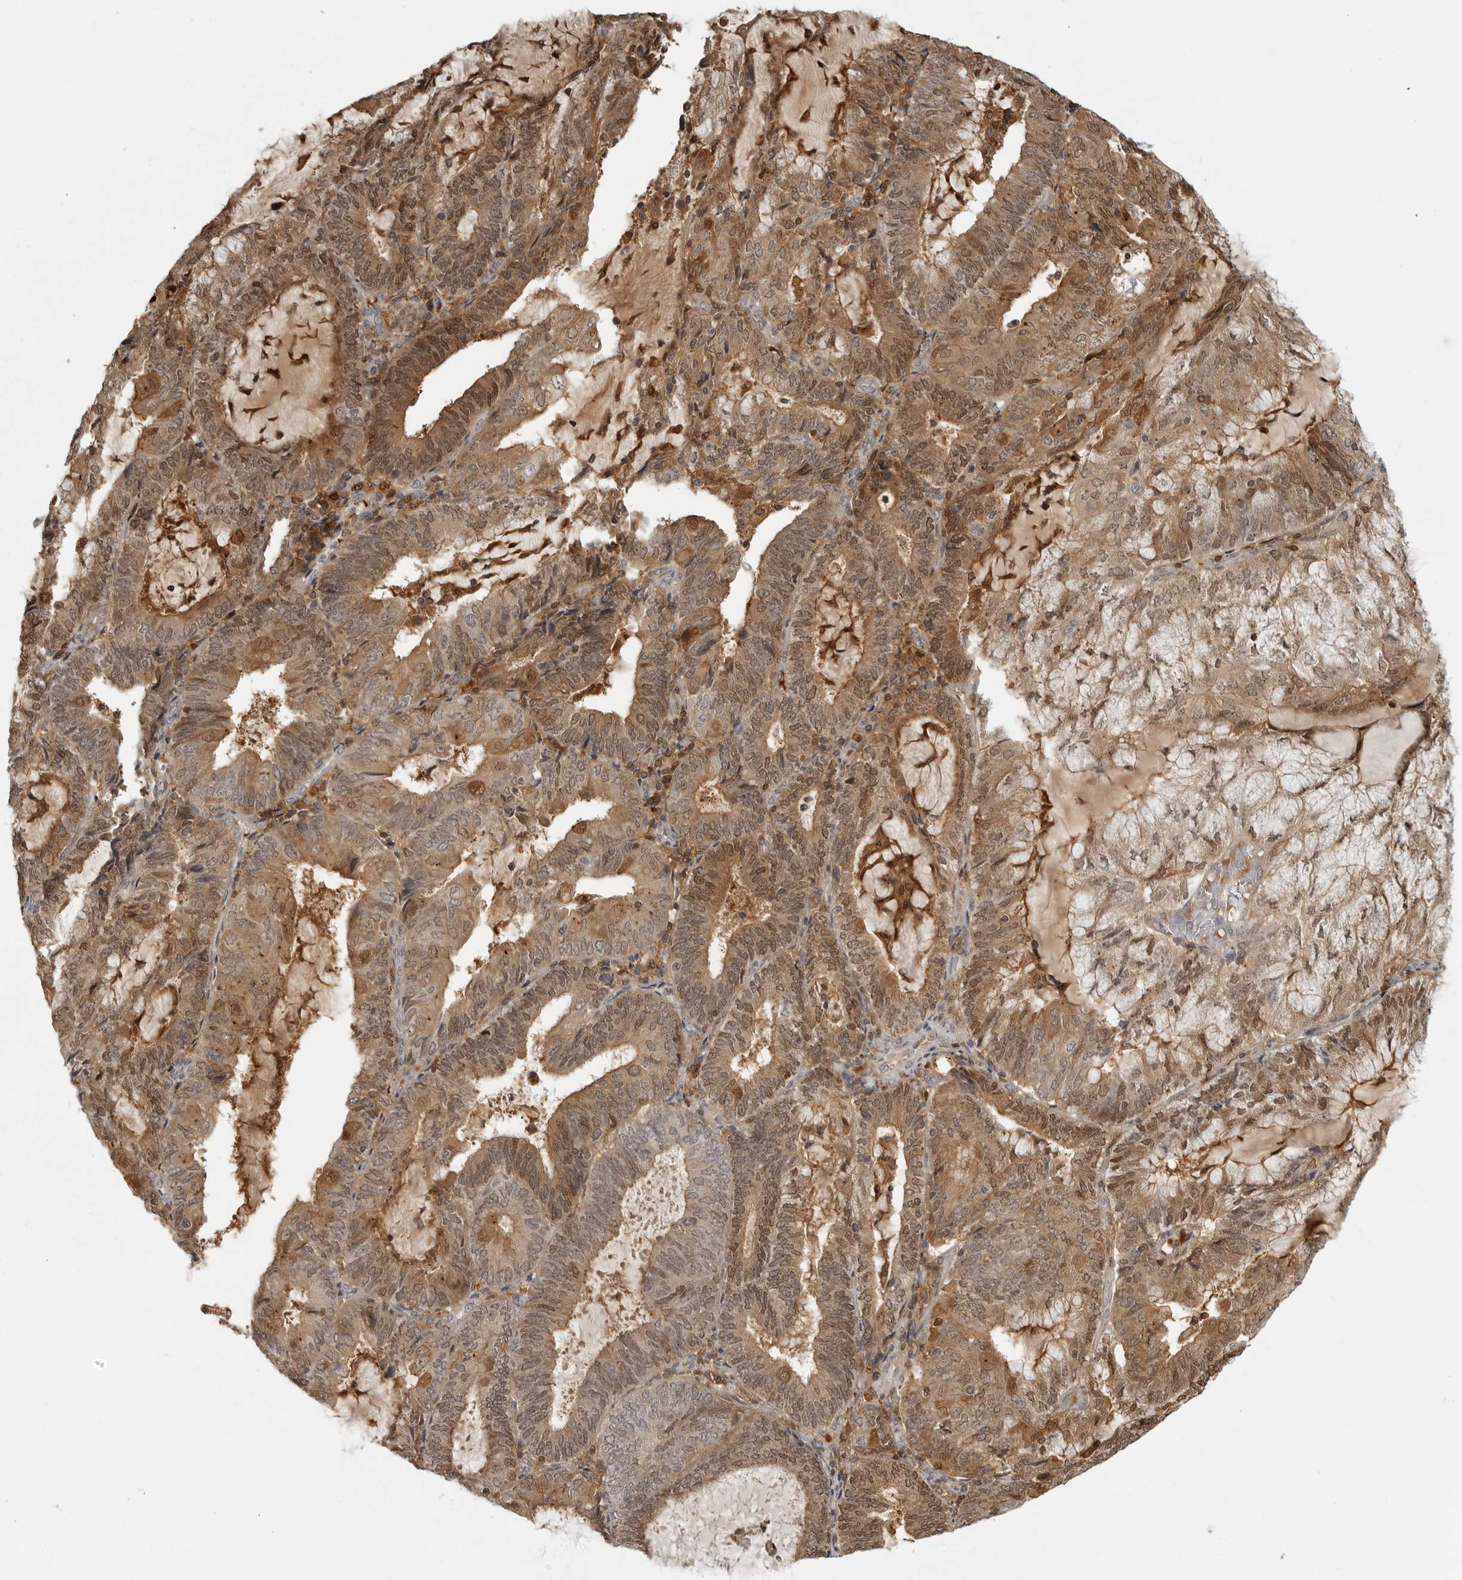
{"staining": {"intensity": "moderate", "quantity": ">75%", "location": "cytoplasmic/membranous,nuclear"}, "tissue": "endometrial cancer", "cell_type": "Tumor cells", "image_type": "cancer", "snomed": [{"axis": "morphology", "description": "Adenocarcinoma, NOS"}, {"axis": "topography", "description": "Endometrium"}], "caption": "A brown stain highlights moderate cytoplasmic/membranous and nuclear staining of a protein in human endometrial adenocarcinoma tumor cells.", "gene": "CTIF", "patient": {"sex": "female", "age": 81}}